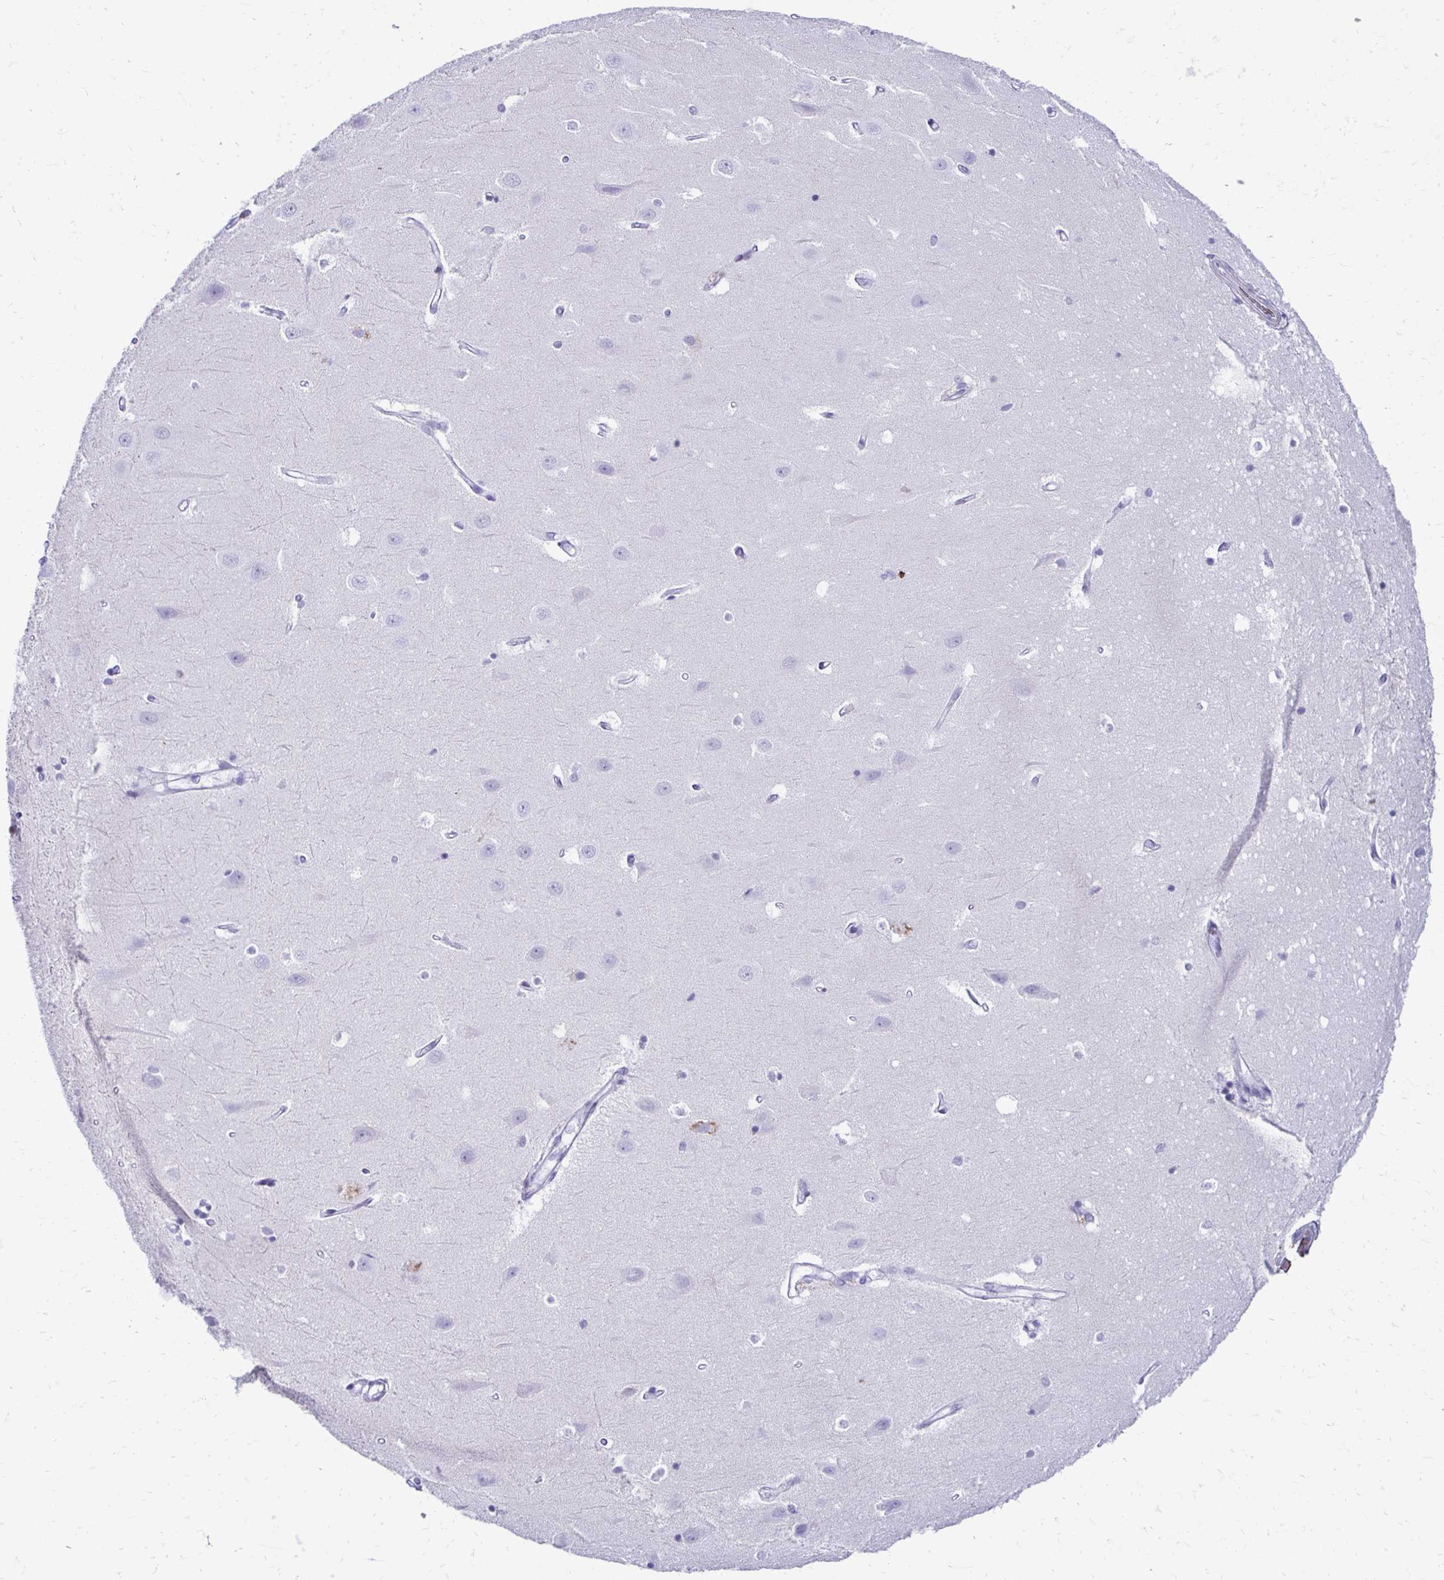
{"staining": {"intensity": "negative", "quantity": "none", "location": "none"}, "tissue": "hippocampus", "cell_type": "Glial cells", "image_type": "normal", "snomed": [{"axis": "morphology", "description": "Normal tissue, NOS"}, {"axis": "topography", "description": "Hippocampus"}], "caption": "Immunohistochemical staining of benign hippocampus displays no significant expression in glial cells. (Brightfield microscopy of DAB immunohistochemistry at high magnification).", "gene": "RHBDL3", "patient": {"sex": "male", "age": 63}}